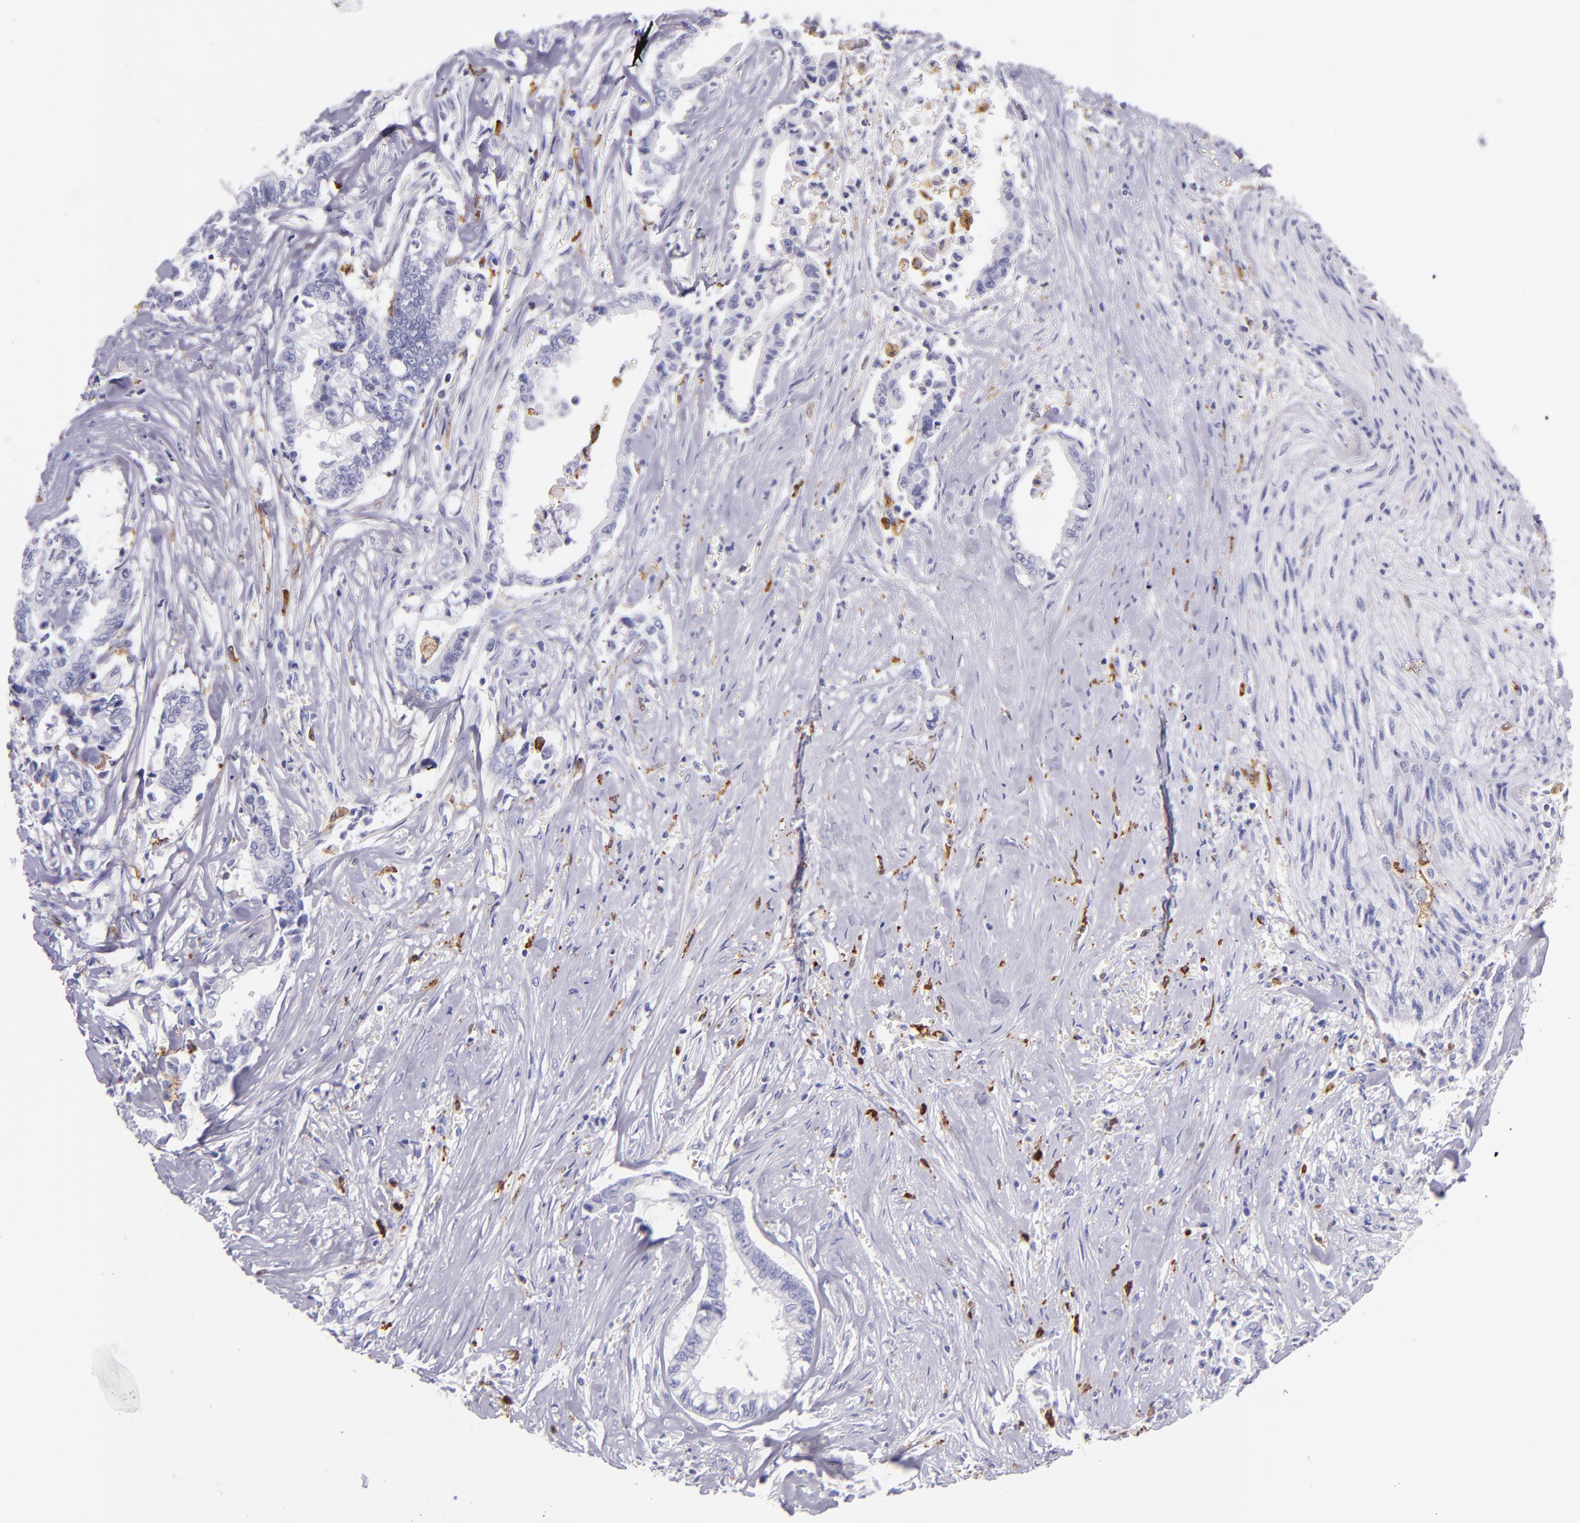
{"staining": {"intensity": "negative", "quantity": "none", "location": "none"}, "tissue": "liver cancer", "cell_type": "Tumor cells", "image_type": "cancer", "snomed": [{"axis": "morphology", "description": "Cholangiocarcinoma"}, {"axis": "topography", "description": "Liver"}], "caption": "Immunohistochemical staining of human liver cancer (cholangiocarcinoma) displays no significant staining in tumor cells.", "gene": "CD163", "patient": {"sex": "male", "age": 57}}